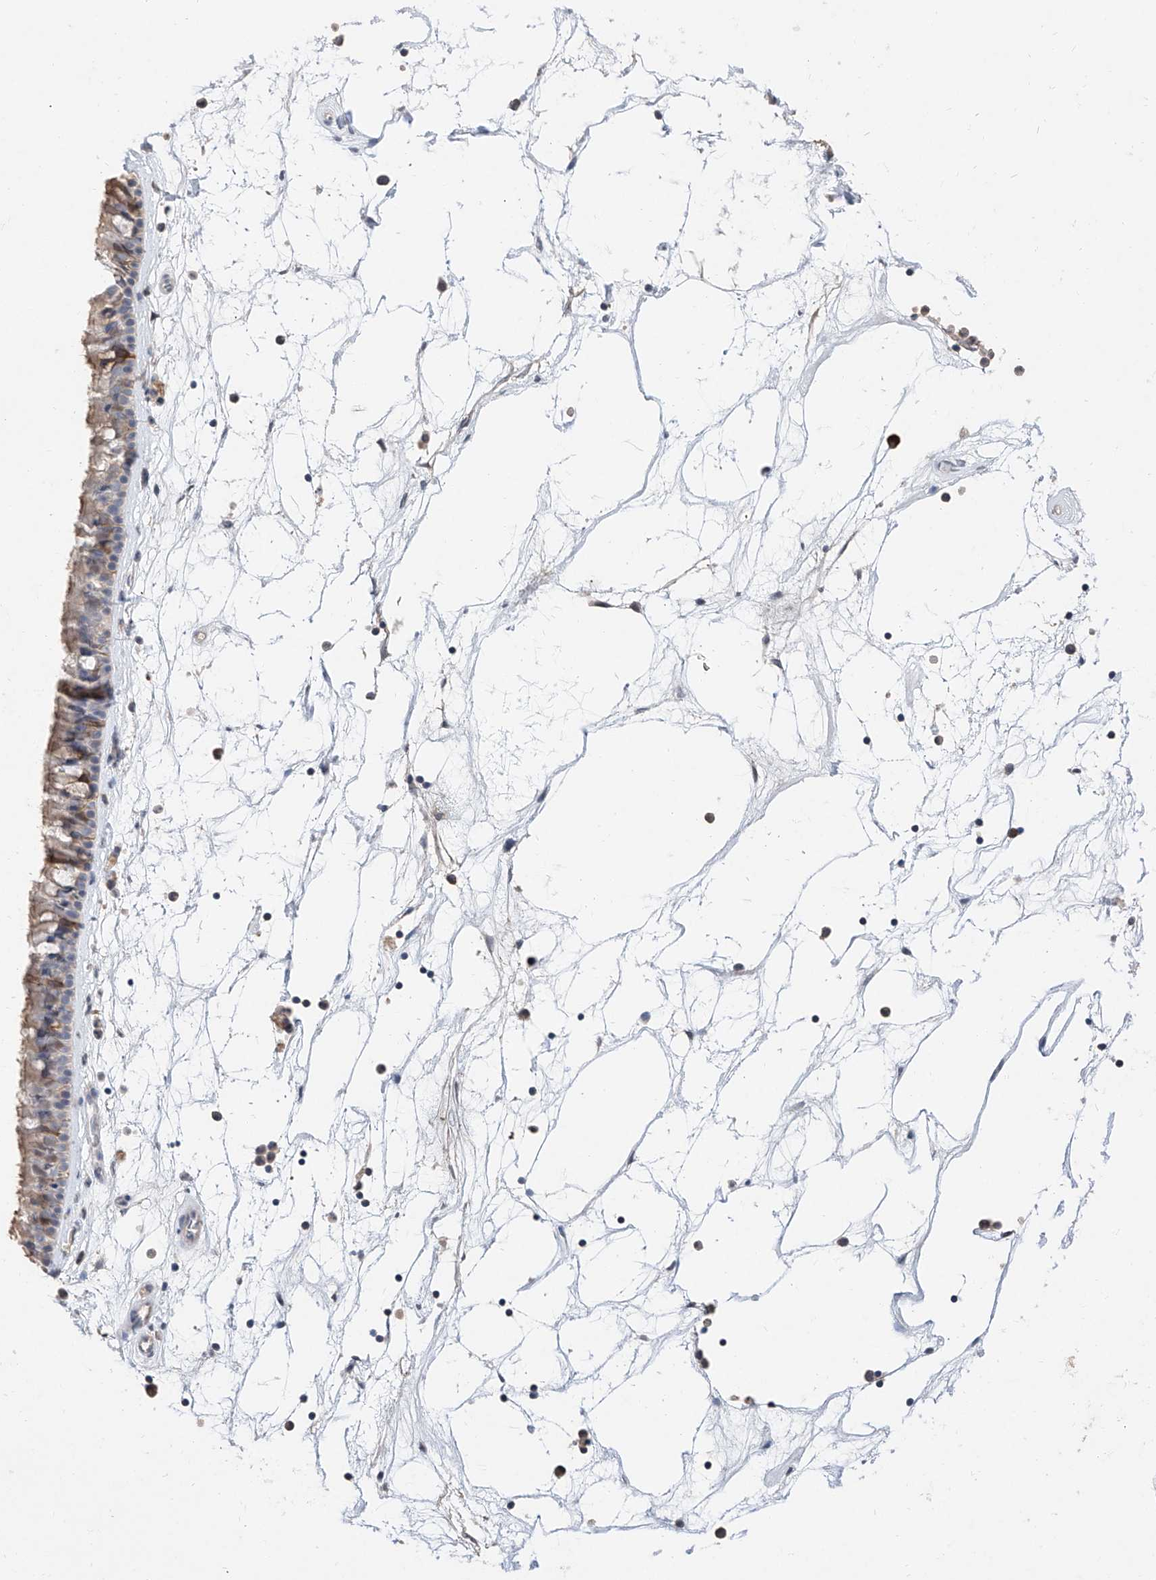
{"staining": {"intensity": "weak", "quantity": "<25%", "location": "cytoplasmic/membranous"}, "tissue": "nasopharynx", "cell_type": "Respiratory epithelial cells", "image_type": "normal", "snomed": [{"axis": "morphology", "description": "Normal tissue, NOS"}, {"axis": "topography", "description": "Nasopharynx"}], "caption": "High power microscopy micrograph of an immunohistochemistry (IHC) image of benign nasopharynx, revealing no significant positivity in respiratory epithelial cells.", "gene": "FUCA2", "patient": {"sex": "male", "age": 64}}